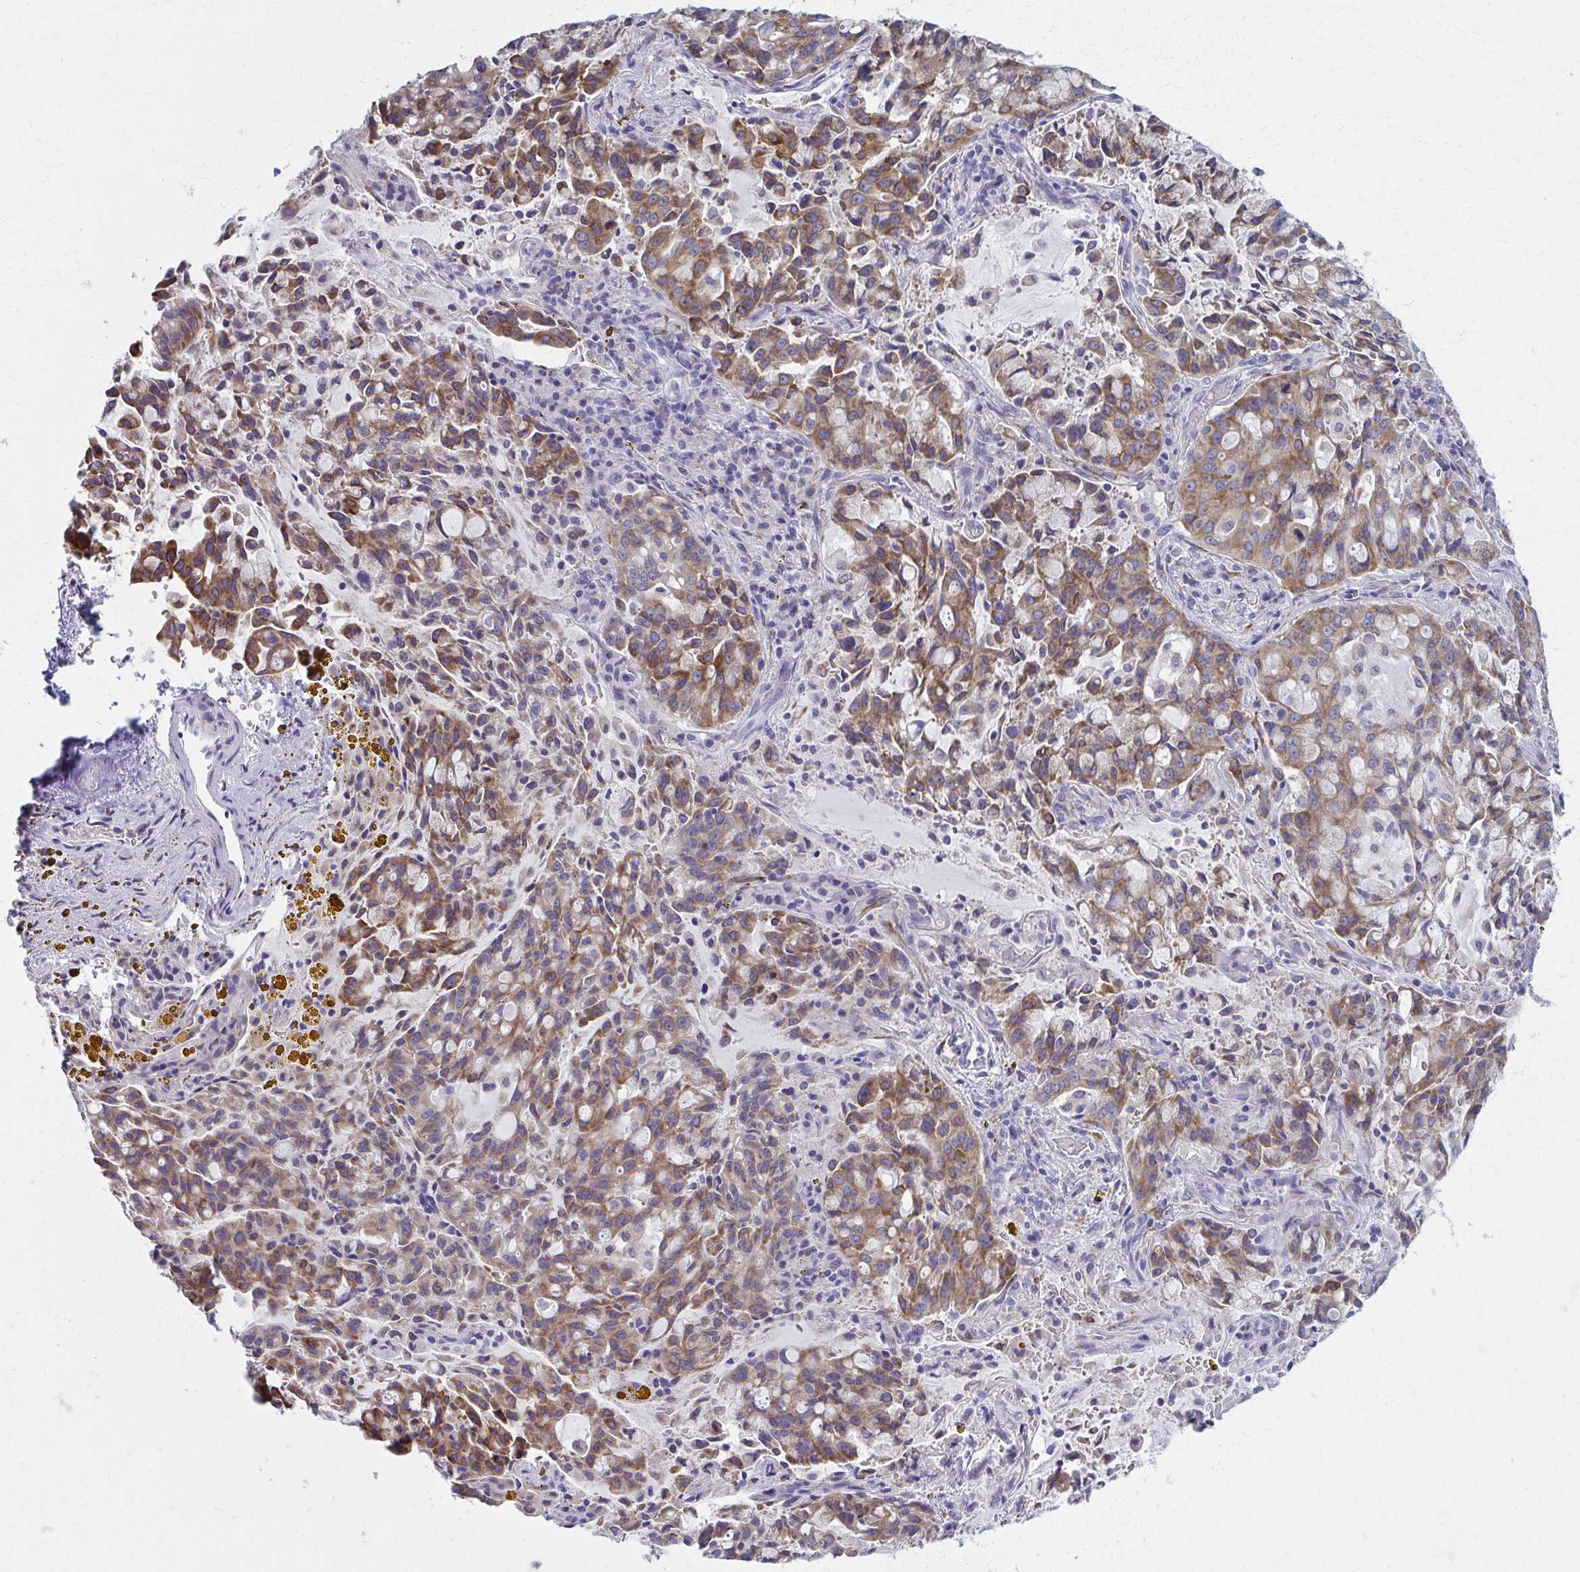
{"staining": {"intensity": "moderate", "quantity": ">75%", "location": "cytoplasmic/membranous"}, "tissue": "lung cancer", "cell_type": "Tumor cells", "image_type": "cancer", "snomed": [{"axis": "morphology", "description": "Adenocarcinoma, NOS"}, {"axis": "topography", "description": "Lung"}], "caption": "Lung cancer stained with a protein marker shows moderate staining in tumor cells.", "gene": "SPATS2L", "patient": {"sex": "female", "age": 44}}